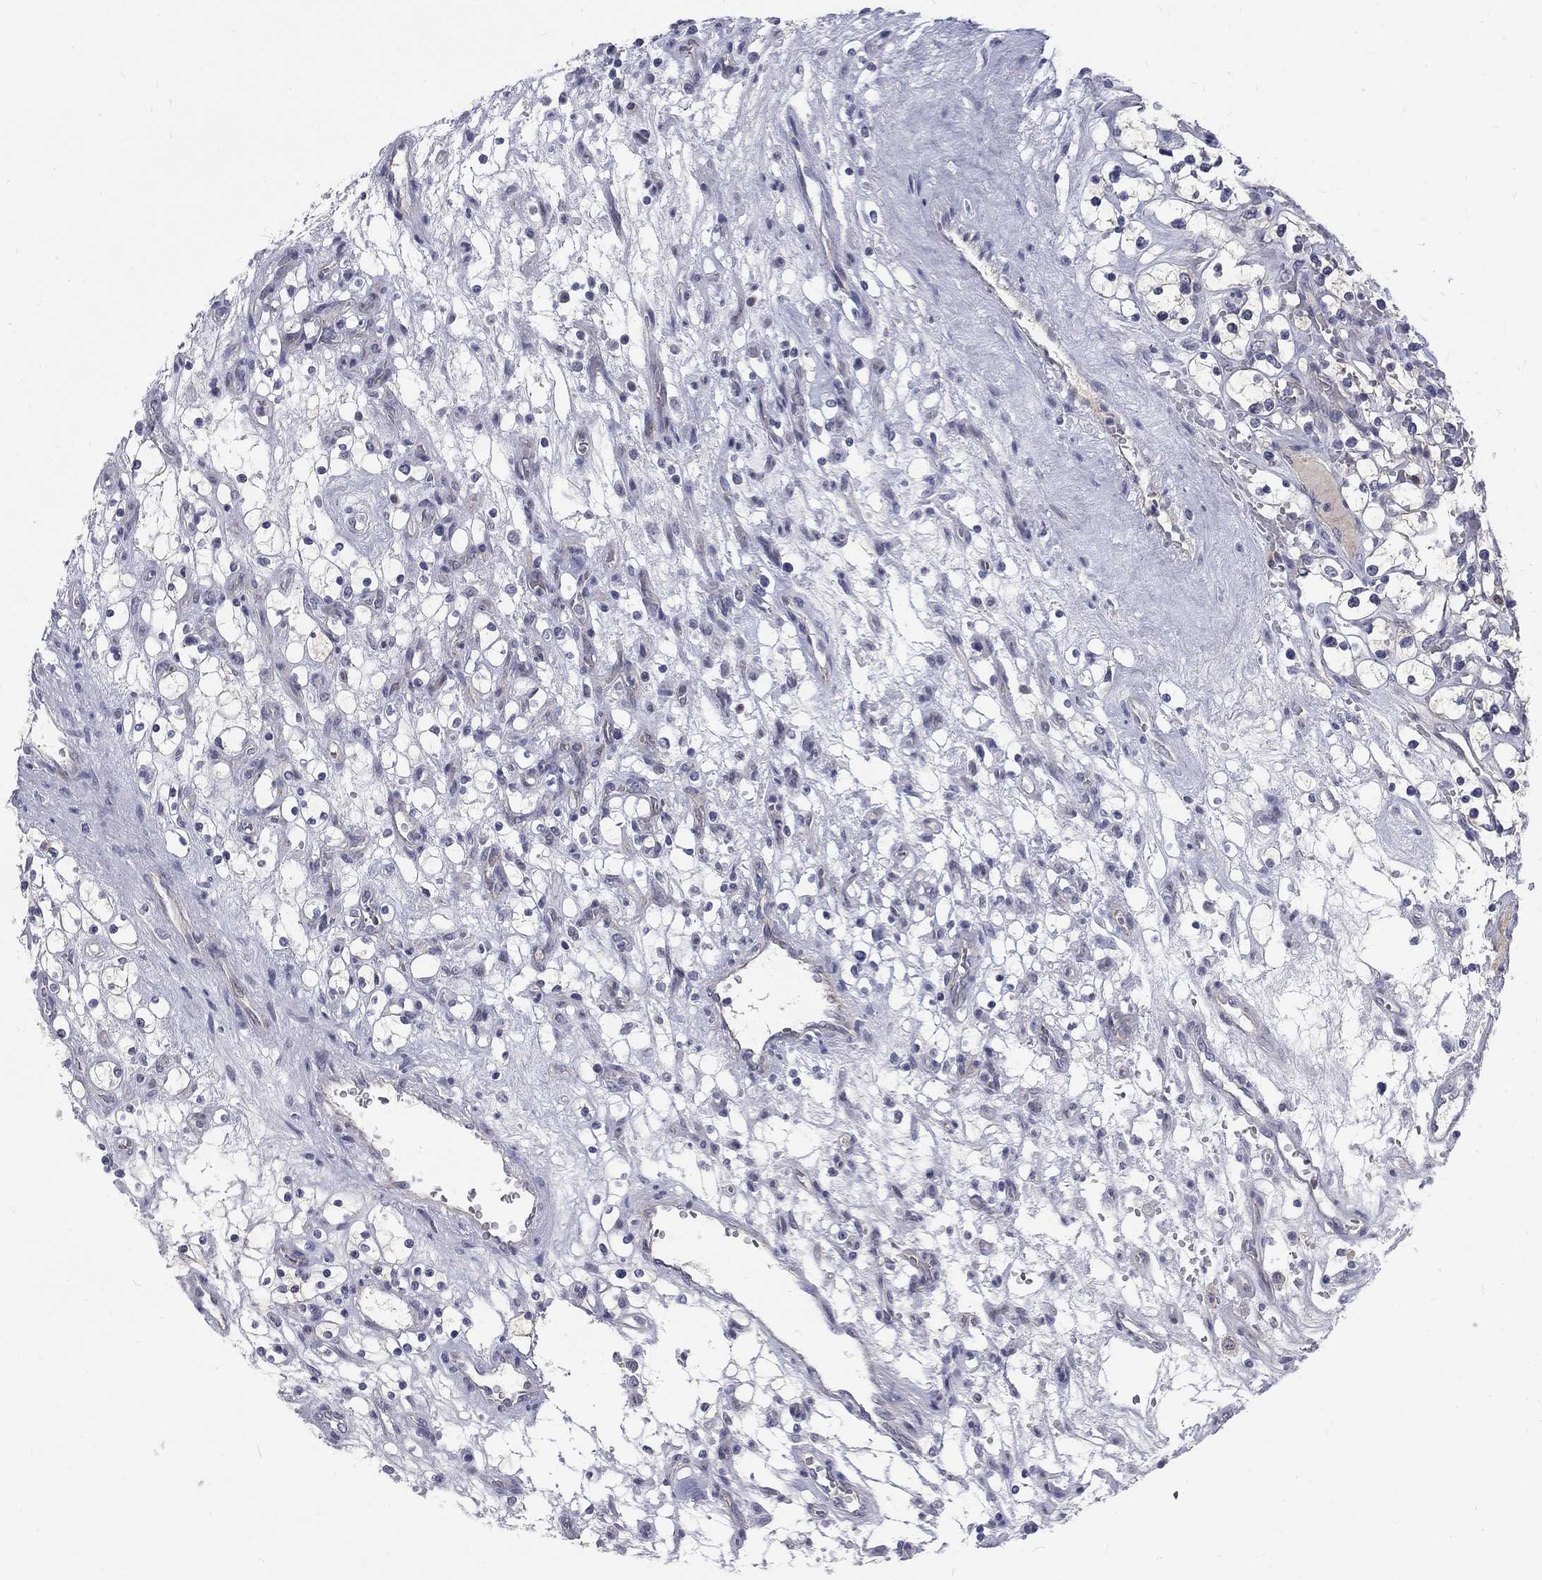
{"staining": {"intensity": "negative", "quantity": "none", "location": "none"}, "tissue": "renal cancer", "cell_type": "Tumor cells", "image_type": "cancer", "snomed": [{"axis": "morphology", "description": "Adenocarcinoma, NOS"}, {"axis": "topography", "description": "Kidney"}], "caption": "Adenocarcinoma (renal) was stained to show a protein in brown. There is no significant positivity in tumor cells. The staining was performed using DAB to visualize the protein expression in brown, while the nuclei were stained in blue with hematoxylin (Magnification: 20x).", "gene": "PHKA1", "patient": {"sex": "female", "age": 69}}